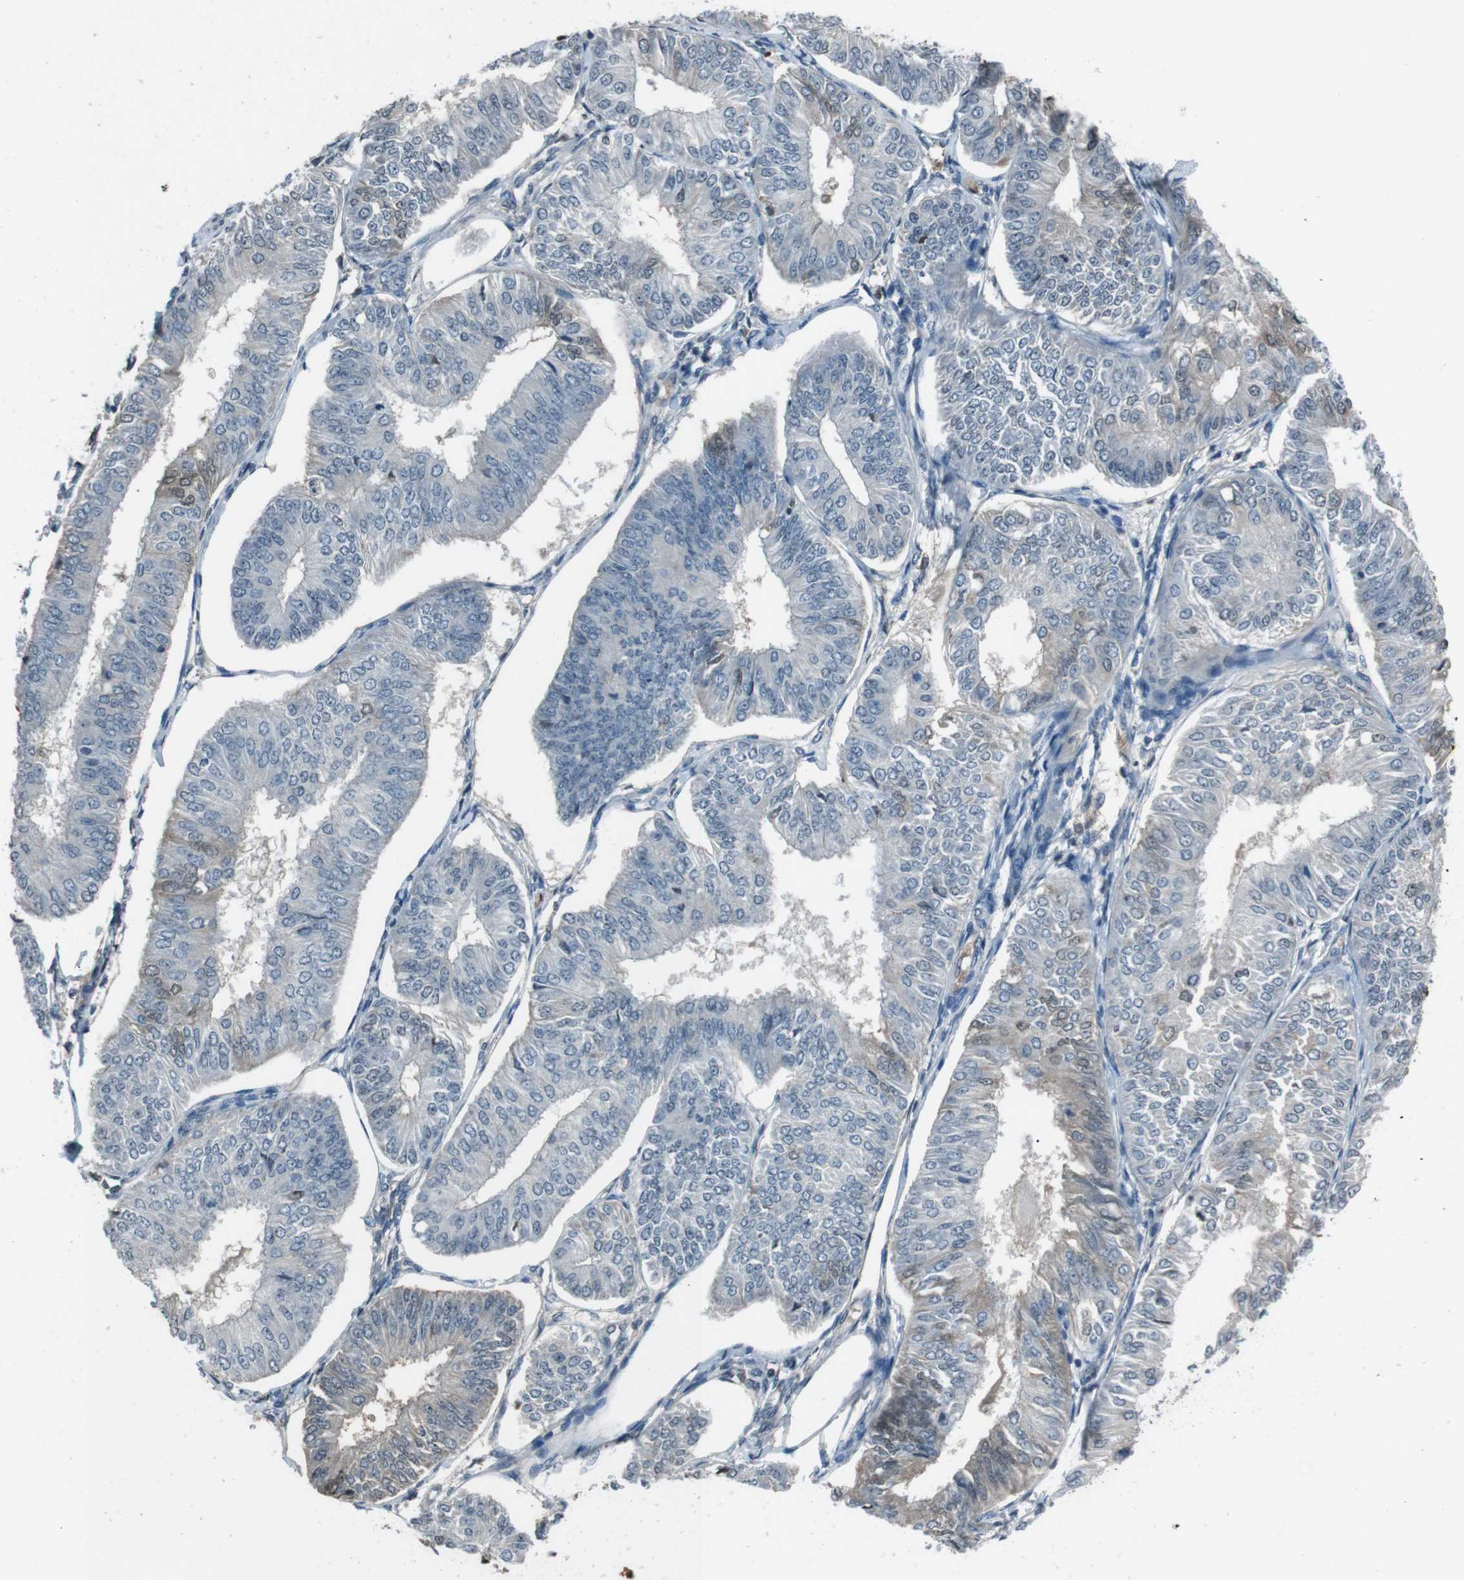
{"staining": {"intensity": "weak", "quantity": "<25%", "location": "cytoplasmic/membranous,nuclear"}, "tissue": "endometrial cancer", "cell_type": "Tumor cells", "image_type": "cancer", "snomed": [{"axis": "morphology", "description": "Adenocarcinoma, NOS"}, {"axis": "topography", "description": "Endometrium"}], "caption": "Immunohistochemical staining of endometrial cancer (adenocarcinoma) demonstrates no significant expression in tumor cells.", "gene": "UGT1A6", "patient": {"sex": "female", "age": 58}}